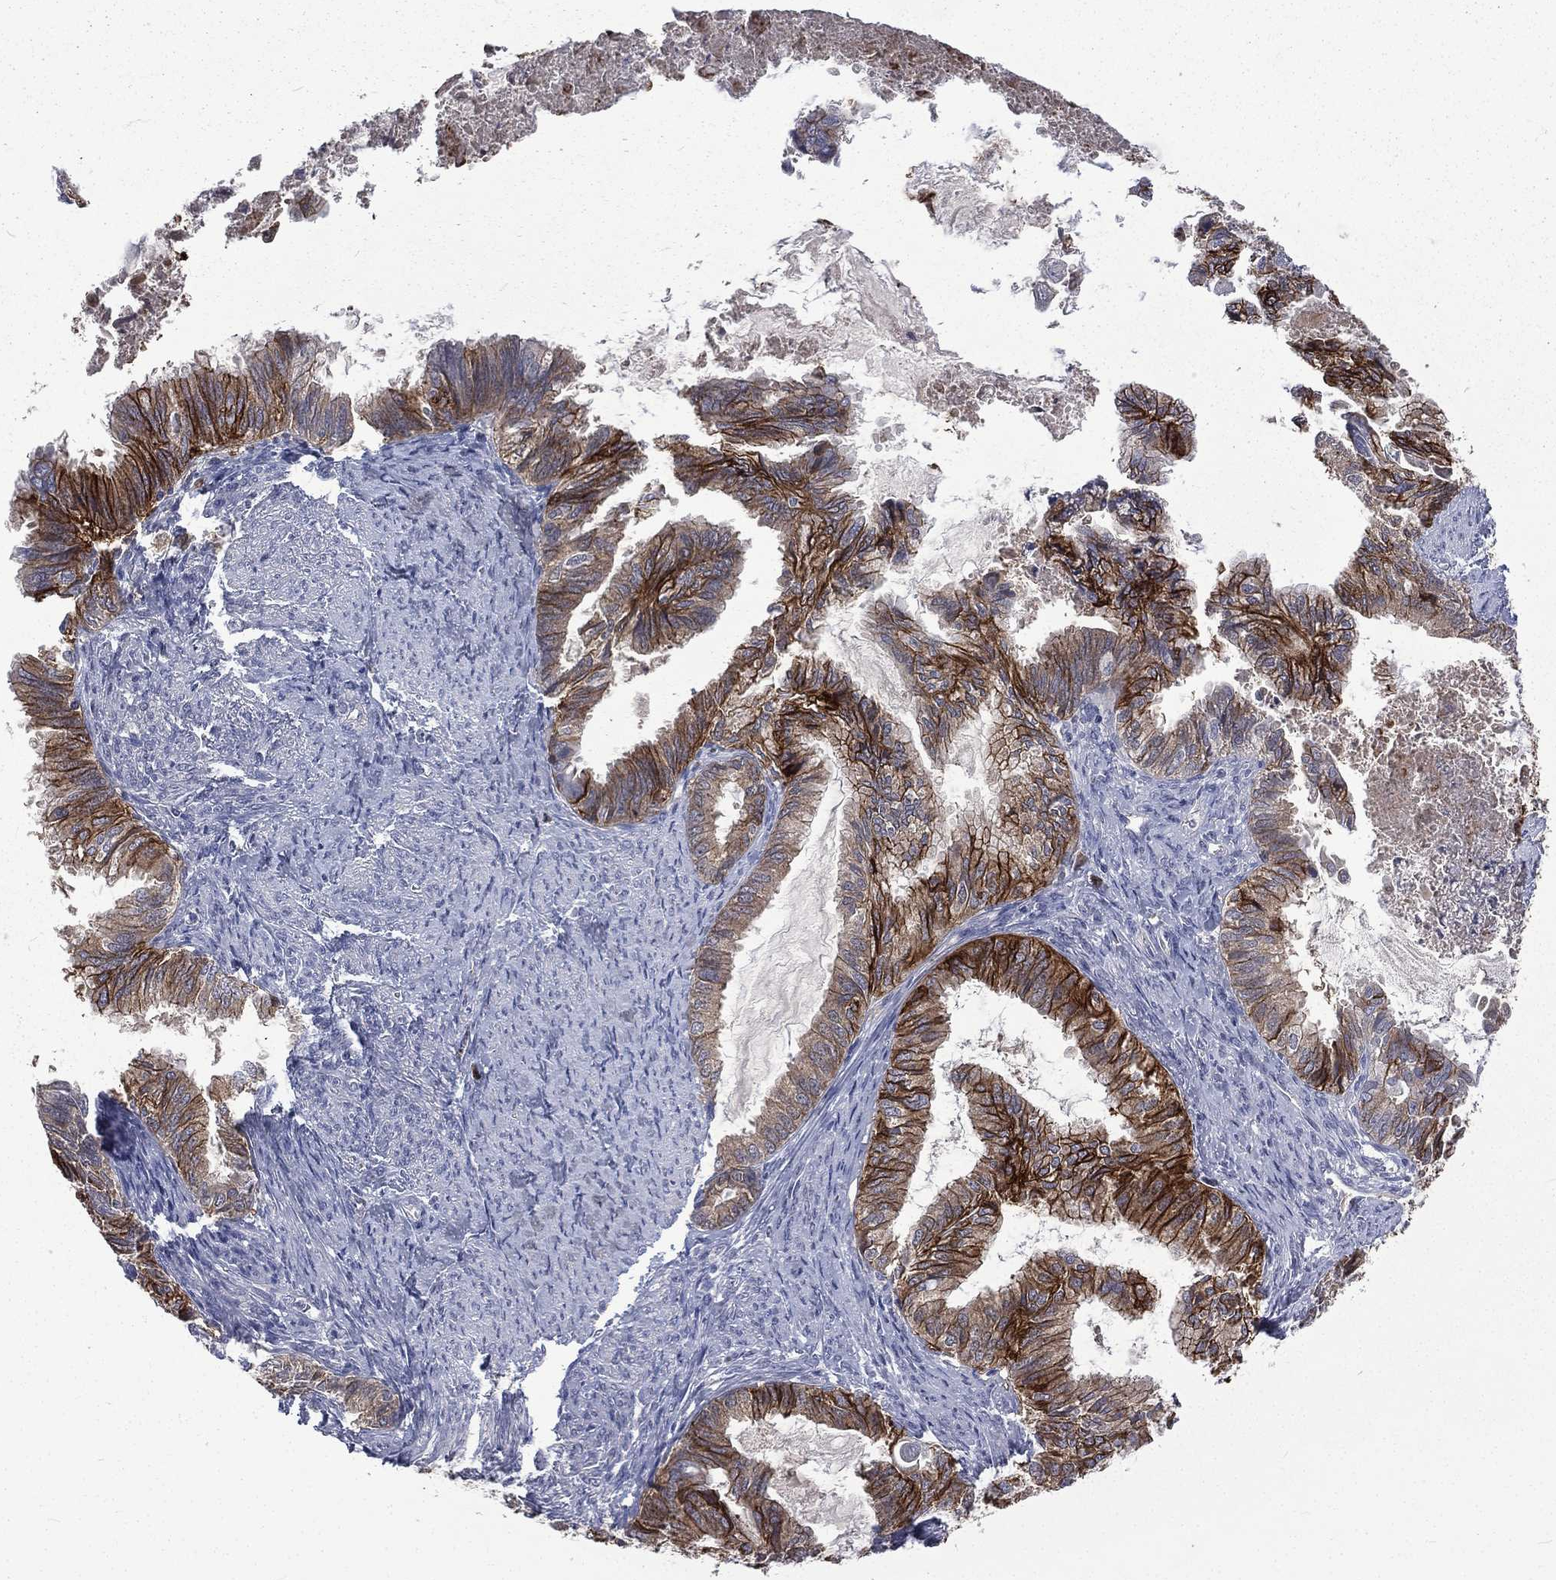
{"staining": {"intensity": "strong", "quantity": "25%-75%", "location": "cytoplasmic/membranous"}, "tissue": "endometrial cancer", "cell_type": "Tumor cells", "image_type": "cancer", "snomed": [{"axis": "morphology", "description": "Adenocarcinoma, NOS"}, {"axis": "topography", "description": "Endometrium"}], "caption": "Immunohistochemical staining of human endometrial cancer shows high levels of strong cytoplasmic/membranous protein staining in approximately 25%-75% of tumor cells.", "gene": "CA12", "patient": {"sex": "female", "age": 86}}